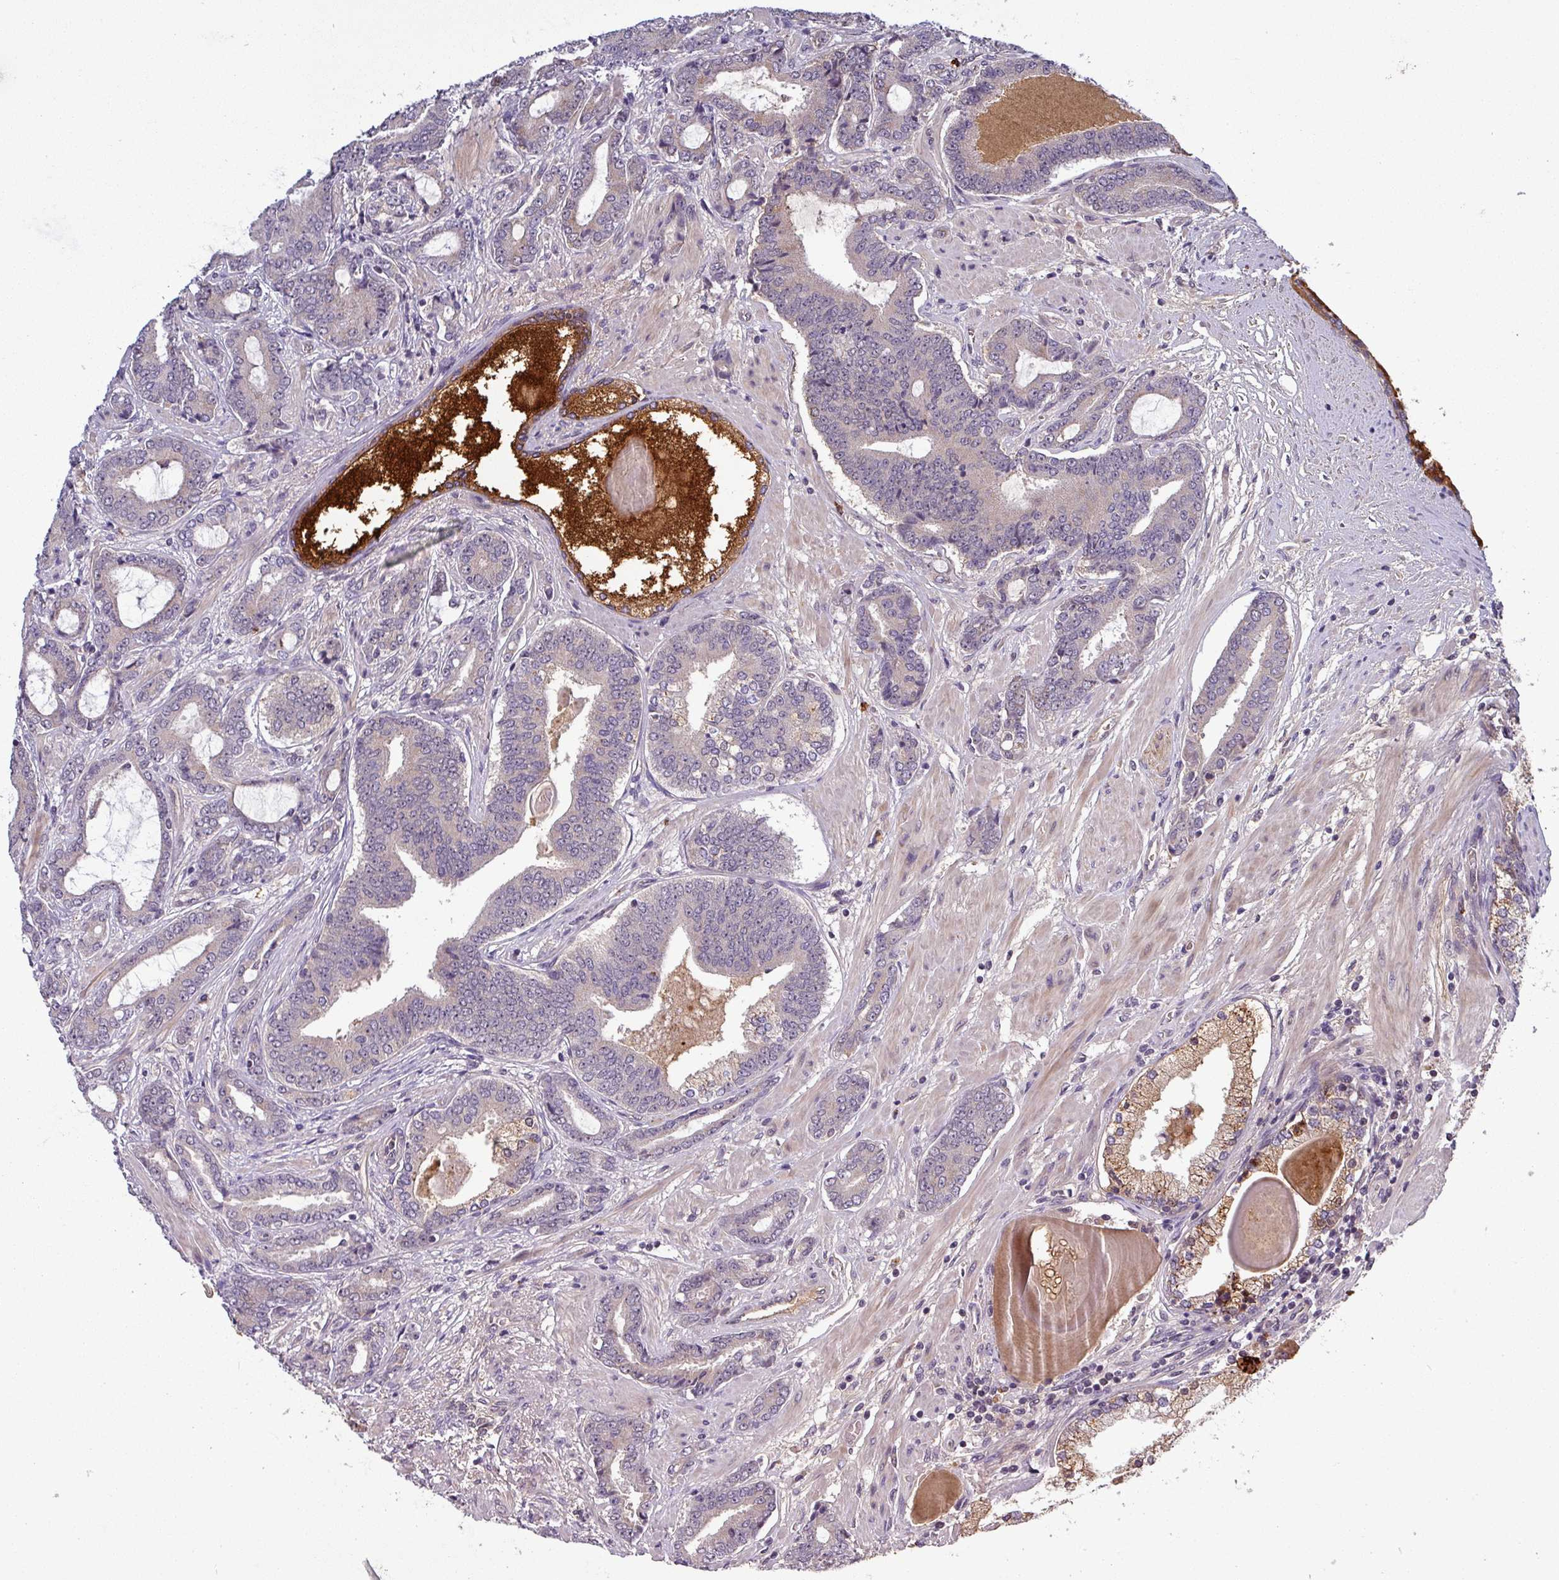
{"staining": {"intensity": "negative", "quantity": "none", "location": "none"}, "tissue": "prostate cancer", "cell_type": "Tumor cells", "image_type": "cancer", "snomed": [{"axis": "morphology", "description": "Adenocarcinoma, Low grade"}, {"axis": "topography", "description": "Prostate and seminal vesicle, NOS"}], "caption": "High power microscopy histopathology image of an immunohistochemistry photomicrograph of prostate cancer (adenocarcinoma (low-grade)), revealing no significant positivity in tumor cells.", "gene": "PUS1", "patient": {"sex": "male", "age": 61}}